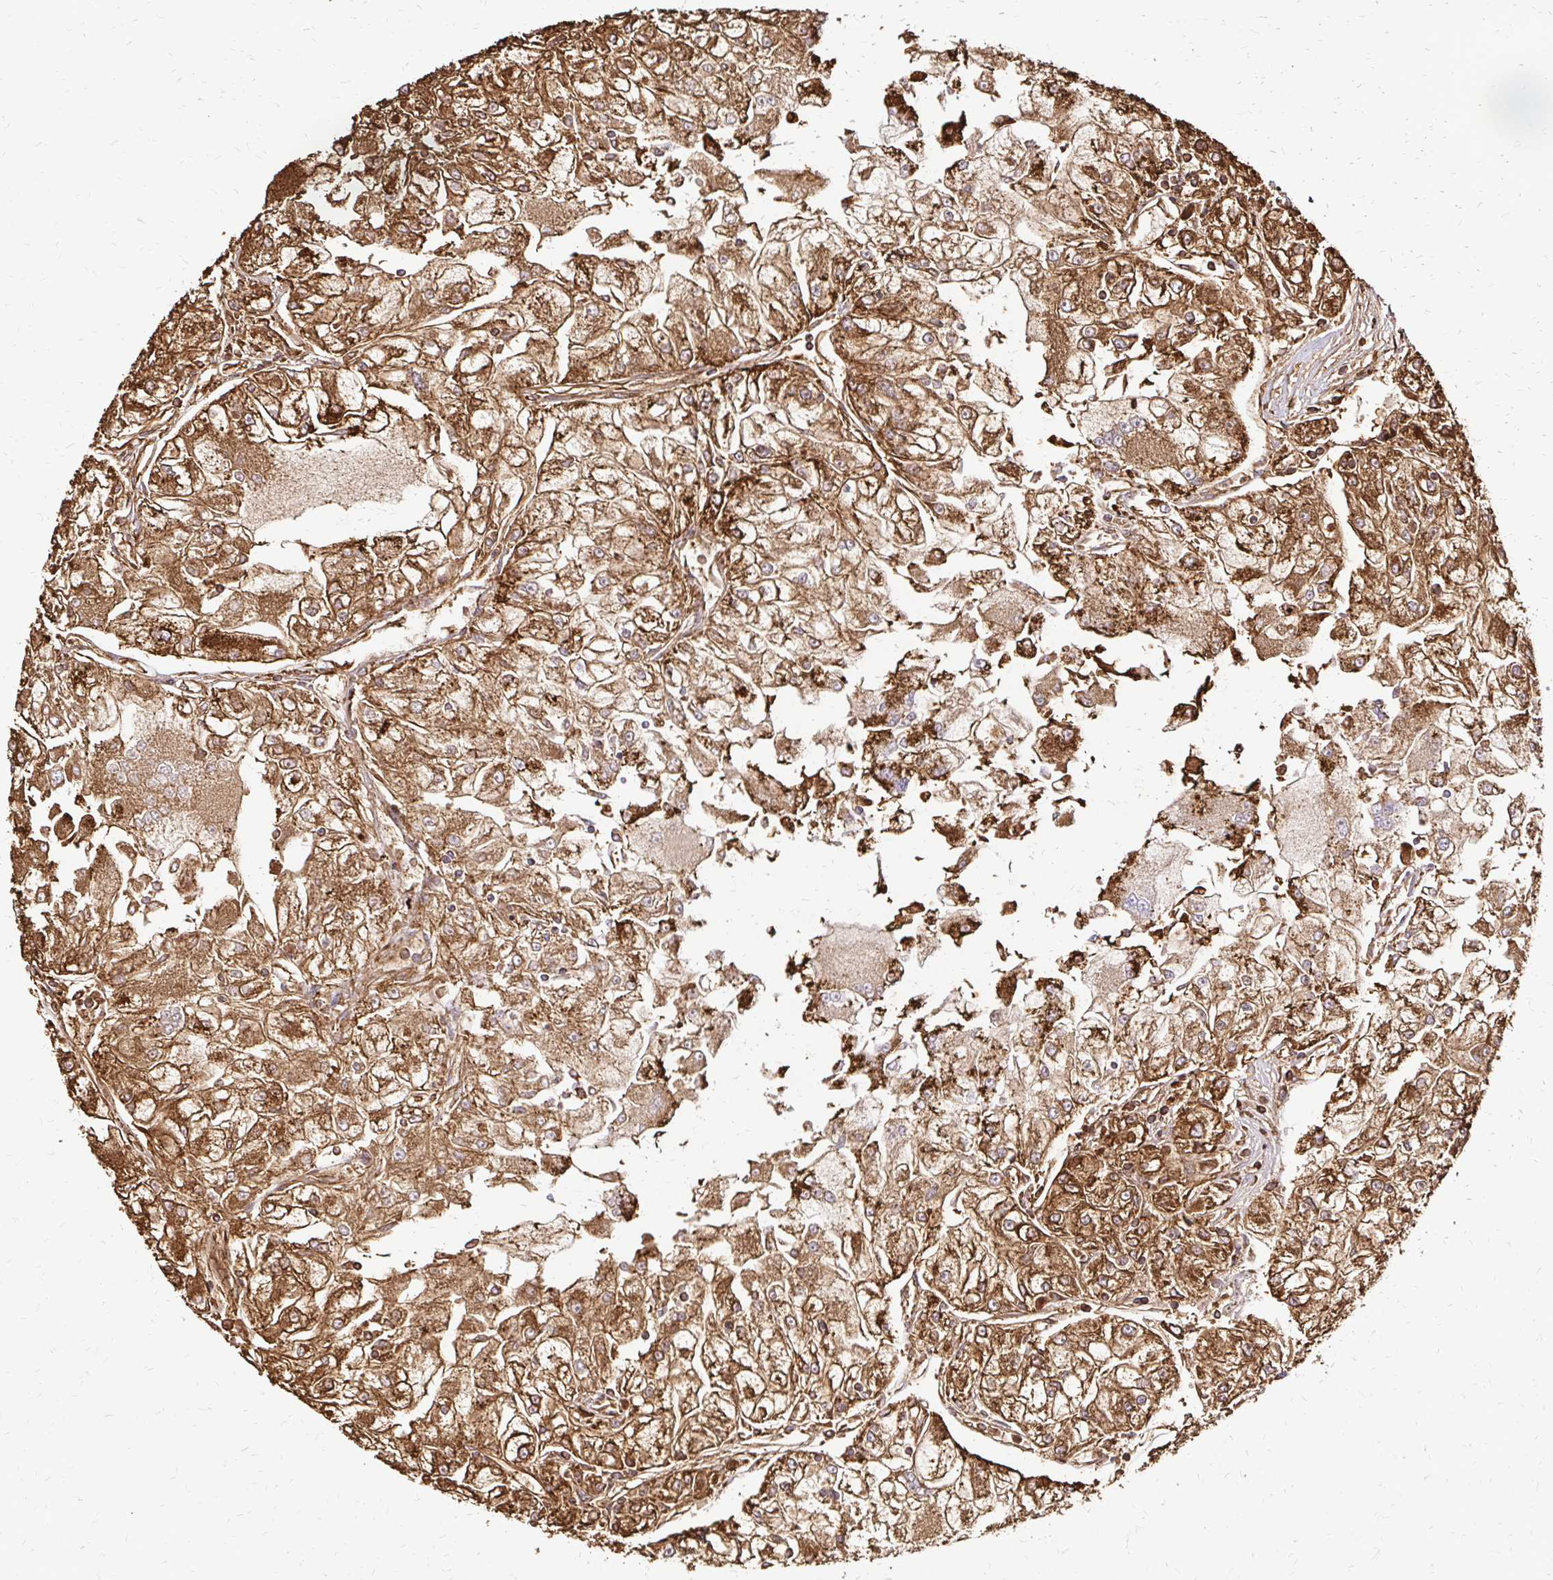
{"staining": {"intensity": "moderate", "quantity": ">75%", "location": "cytoplasmic/membranous"}, "tissue": "renal cancer", "cell_type": "Tumor cells", "image_type": "cancer", "snomed": [{"axis": "morphology", "description": "Adenocarcinoma, NOS"}, {"axis": "topography", "description": "Kidney"}], "caption": "Renal adenocarcinoma stained for a protein (brown) exhibits moderate cytoplasmic/membranous positive expression in approximately >75% of tumor cells.", "gene": "MRPL13", "patient": {"sex": "female", "age": 72}}